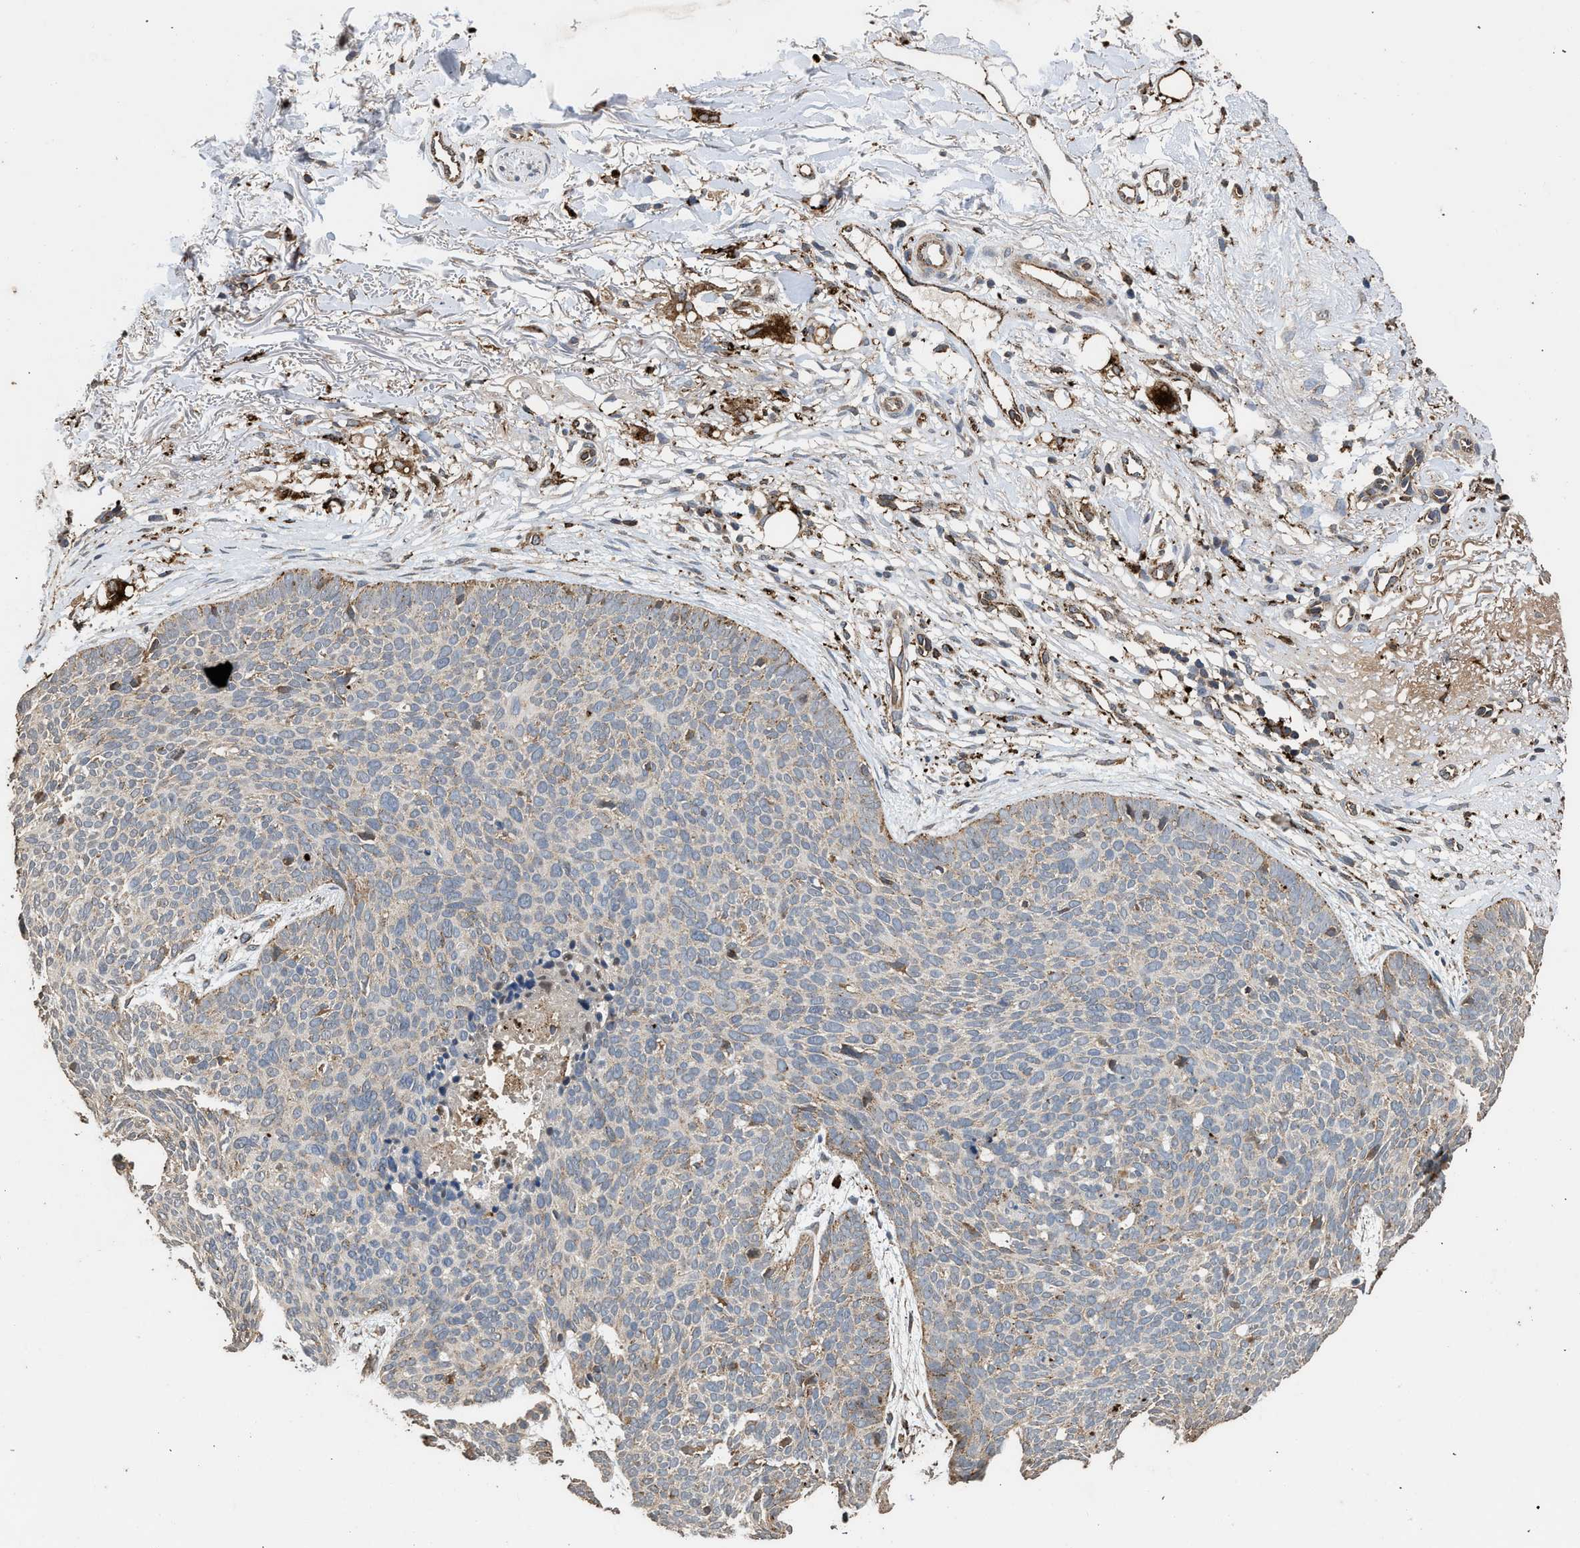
{"staining": {"intensity": "weak", "quantity": ">75%", "location": "cytoplasmic/membranous"}, "tissue": "skin cancer", "cell_type": "Tumor cells", "image_type": "cancer", "snomed": [{"axis": "morphology", "description": "Normal tissue, NOS"}, {"axis": "morphology", "description": "Basal cell carcinoma"}, {"axis": "topography", "description": "Skin"}], "caption": "Approximately >75% of tumor cells in human skin basal cell carcinoma exhibit weak cytoplasmic/membranous protein staining as visualized by brown immunohistochemical staining.", "gene": "CTSV", "patient": {"sex": "female", "age": 70}}